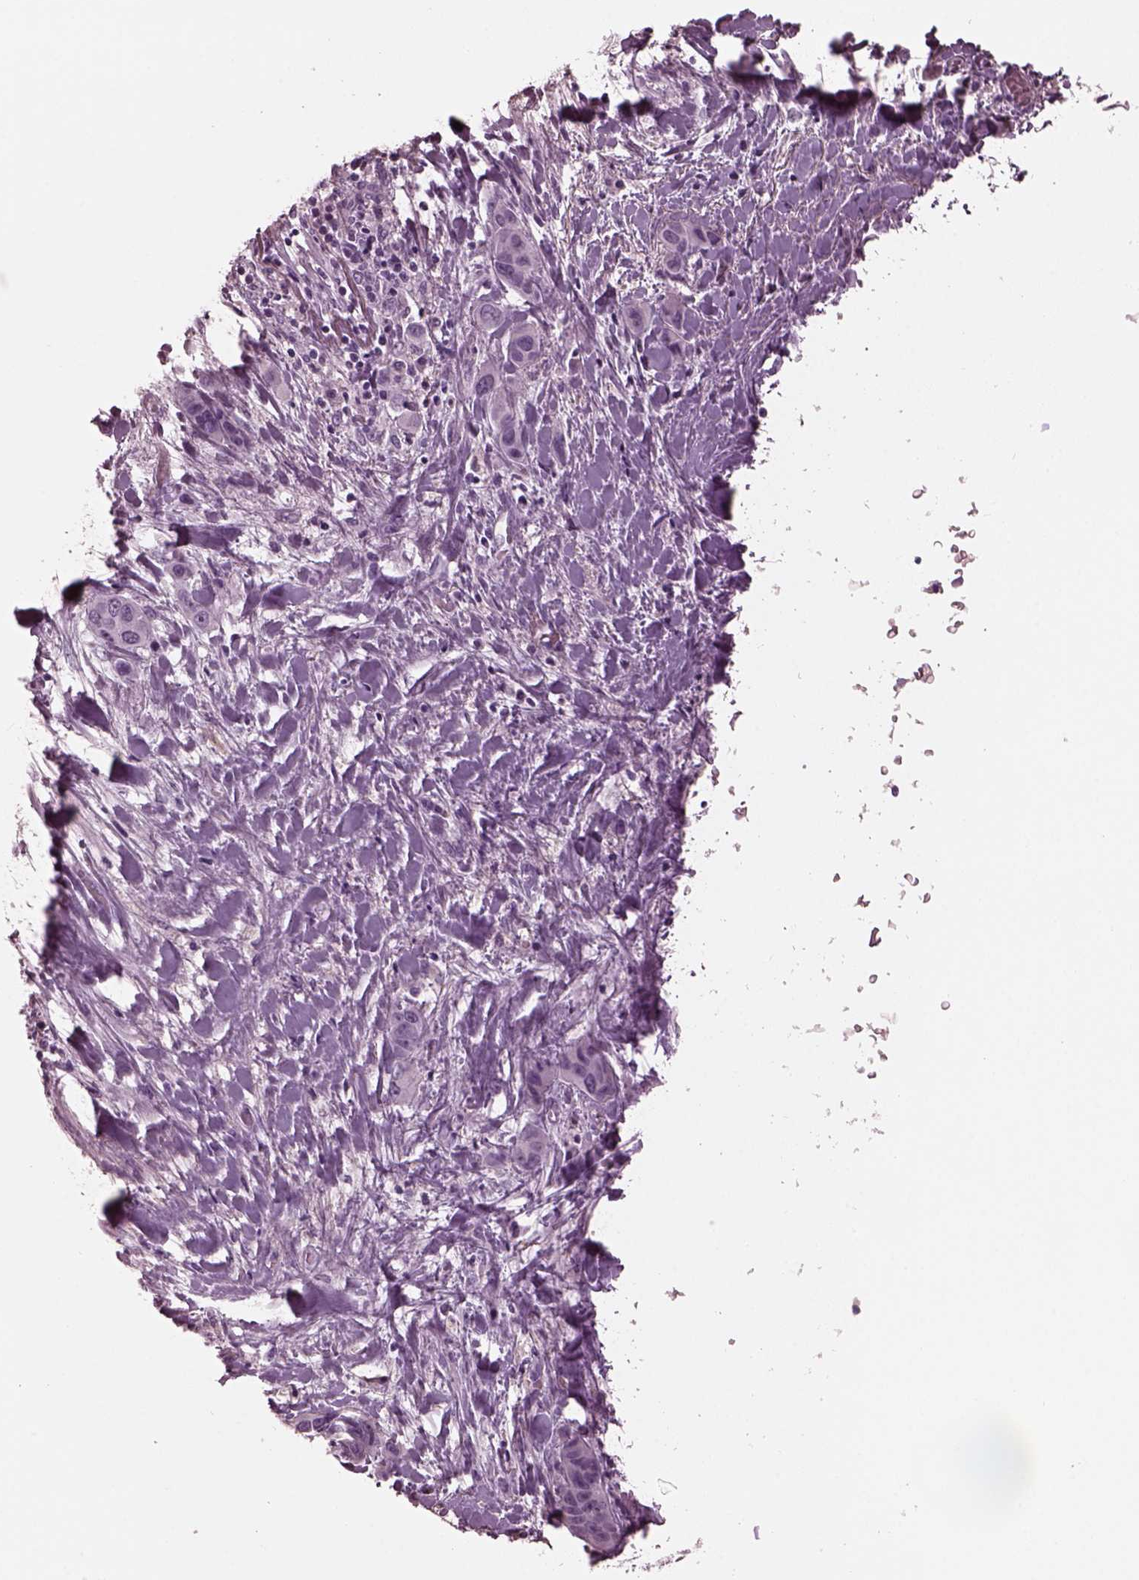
{"staining": {"intensity": "negative", "quantity": "none", "location": "none"}, "tissue": "liver cancer", "cell_type": "Tumor cells", "image_type": "cancer", "snomed": [{"axis": "morphology", "description": "Cholangiocarcinoma"}, {"axis": "topography", "description": "Liver"}], "caption": "IHC of cholangiocarcinoma (liver) displays no staining in tumor cells.", "gene": "SHTN1", "patient": {"sex": "female", "age": 52}}